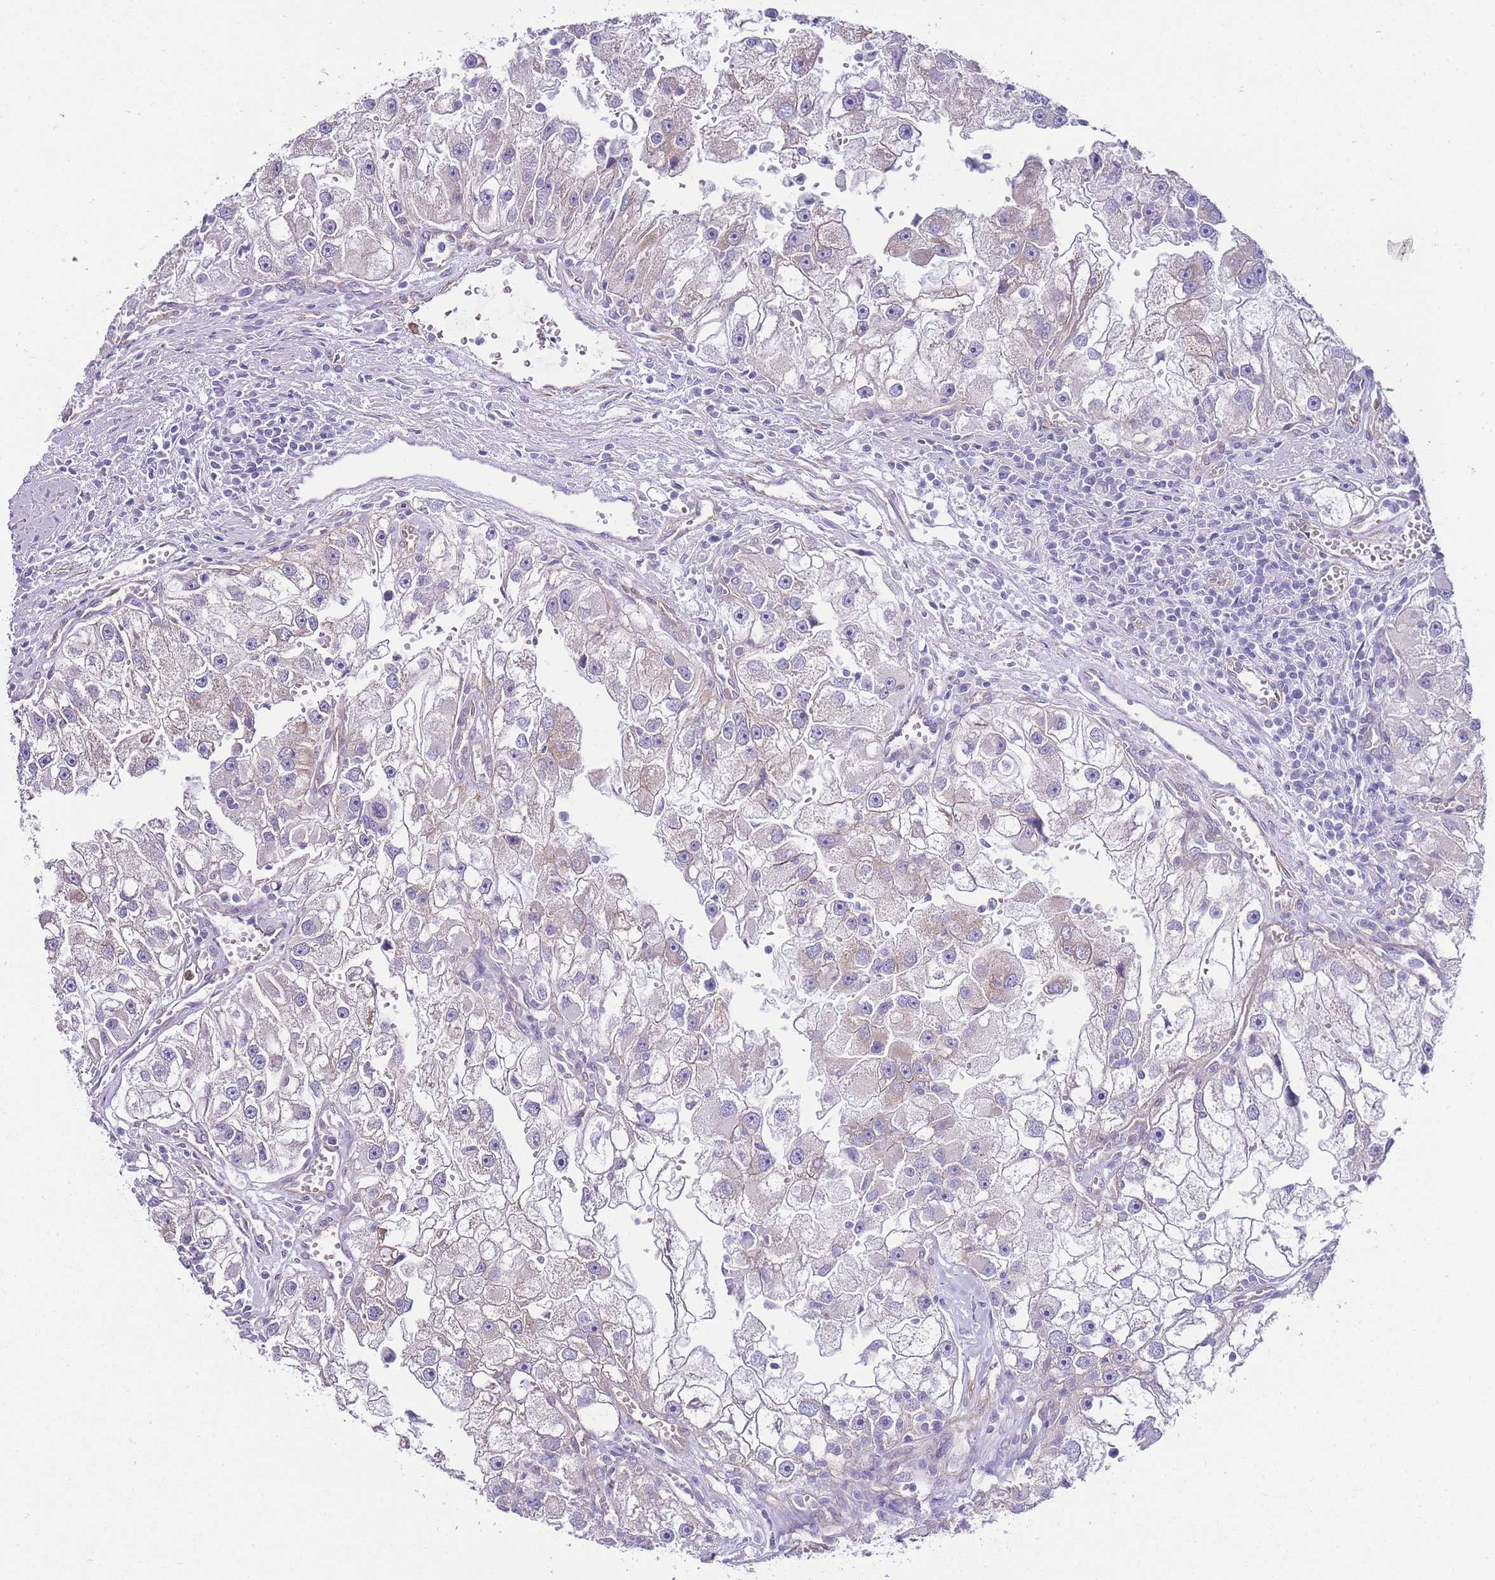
{"staining": {"intensity": "weak", "quantity": "<25%", "location": "cytoplasmic/membranous"}, "tissue": "renal cancer", "cell_type": "Tumor cells", "image_type": "cancer", "snomed": [{"axis": "morphology", "description": "Adenocarcinoma, NOS"}, {"axis": "topography", "description": "Kidney"}], "caption": "Immunohistochemical staining of human adenocarcinoma (renal) reveals no significant expression in tumor cells. Brightfield microscopy of IHC stained with DAB (brown) and hematoxylin (blue), captured at high magnification.", "gene": "PDCD7", "patient": {"sex": "male", "age": 63}}